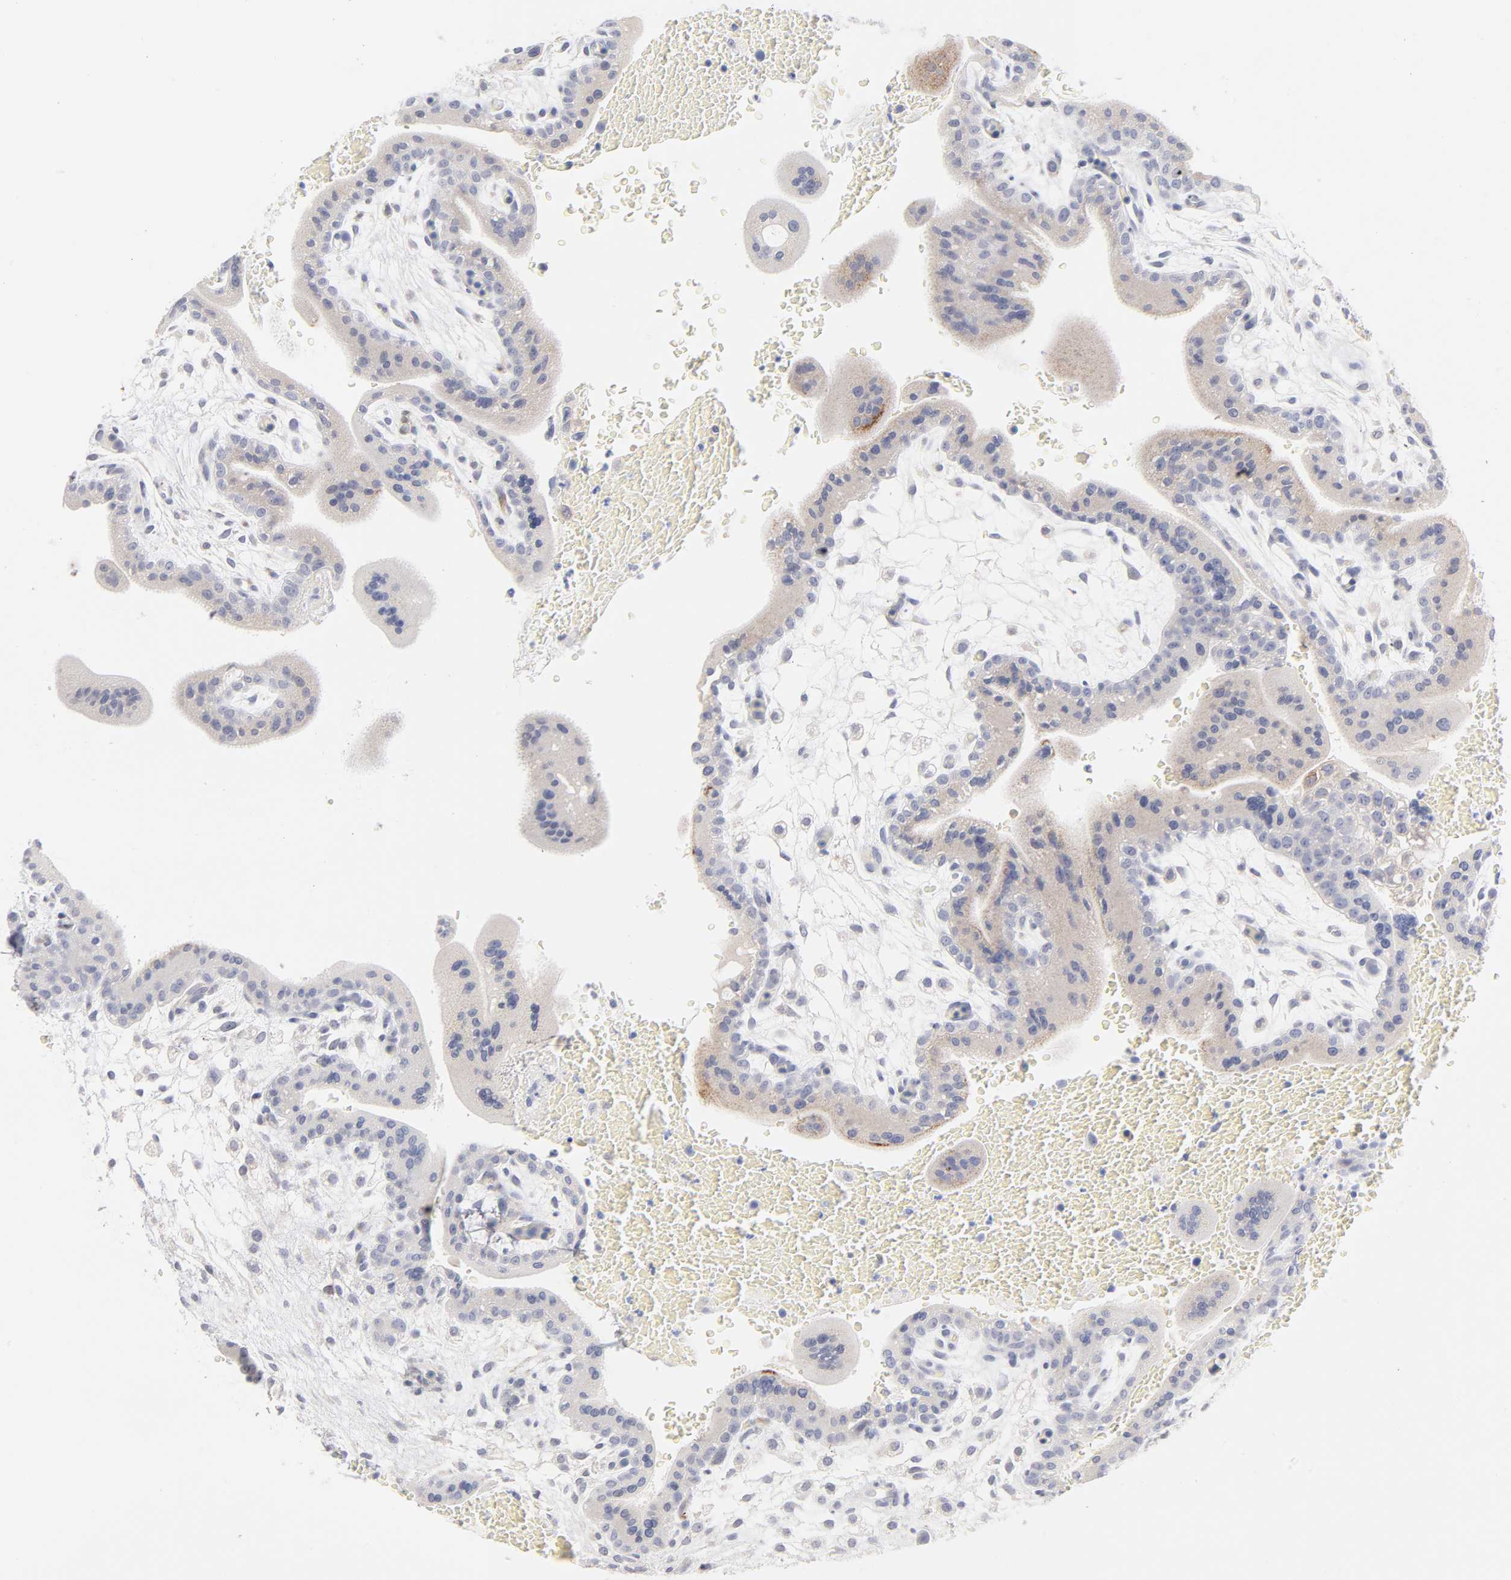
{"staining": {"intensity": "strong", "quantity": ">75%", "location": "cytoplasmic/membranous"}, "tissue": "placenta", "cell_type": "Decidual cells", "image_type": "normal", "snomed": [{"axis": "morphology", "description": "Normal tissue, NOS"}, {"axis": "topography", "description": "Placenta"}], "caption": "IHC photomicrograph of normal placenta: human placenta stained using immunohistochemistry exhibits high levels of strong protein expression localized specifically in the cytoplasmic/membranous of decidual cells, appearing as a cytoplasmic/membranous brown color.", "gene": "MID1", "patient": {"sex": "female", "age": 35}}